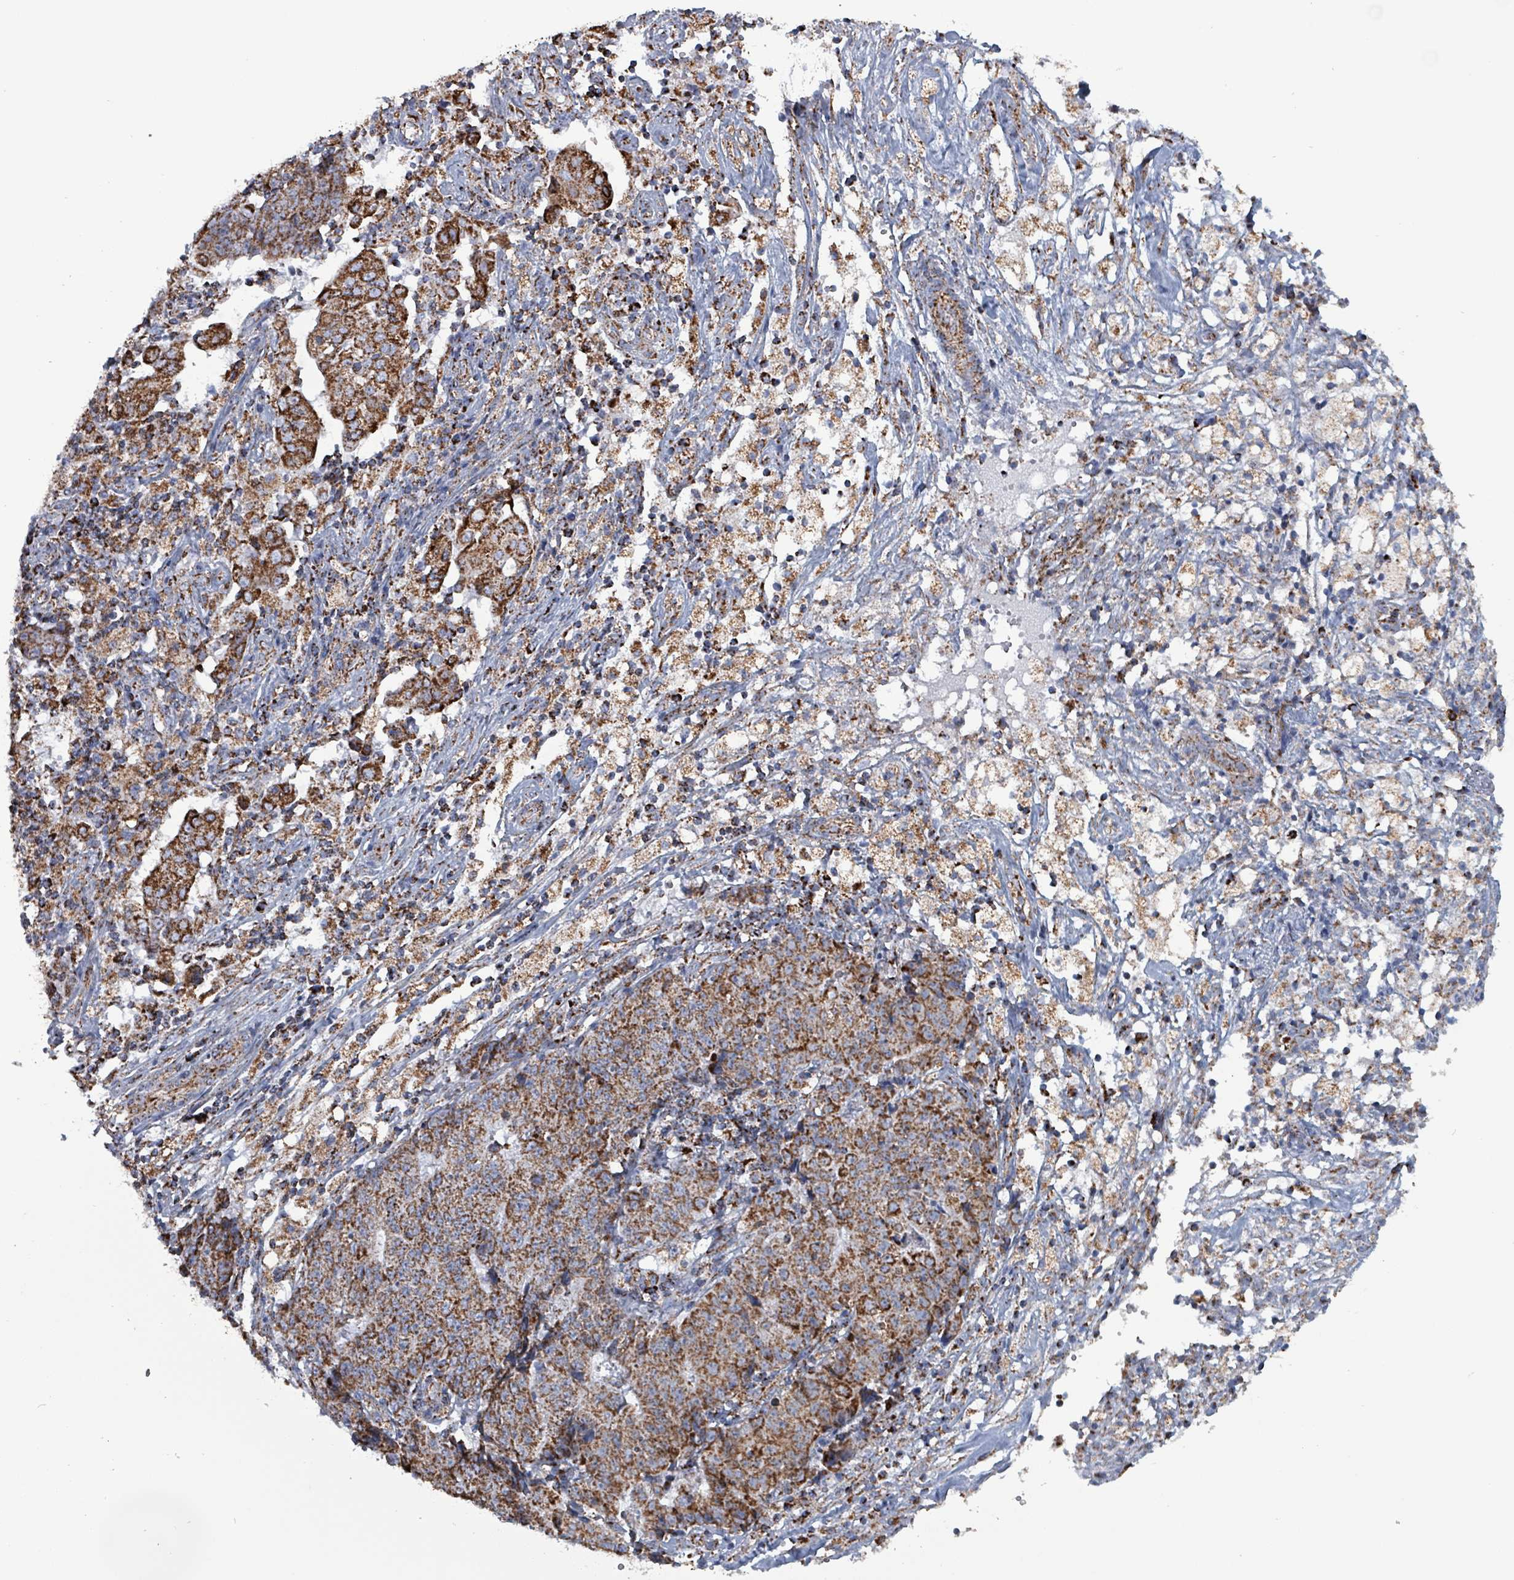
{"staining": {"intensity": "strong", "quantity": ">75%", "location": "cytoplasmic/membranous"}, "tissue": "ovarian cancer", "cell_type": "Tumor cells", "image_type": "cancer", "snomed": [{"axis": "morphology", "description": "Carcinoma, endometroid"}, {"axis": "topography", "description": "Ovary"}], "caption": "A brown stain labels strong cytoplasmic/membranous expression of a protein in endometroid carcinoma (ovarian) tumor cells.", "gene": "IDH3B", "patient": {"sex": "female", "age": 42}}